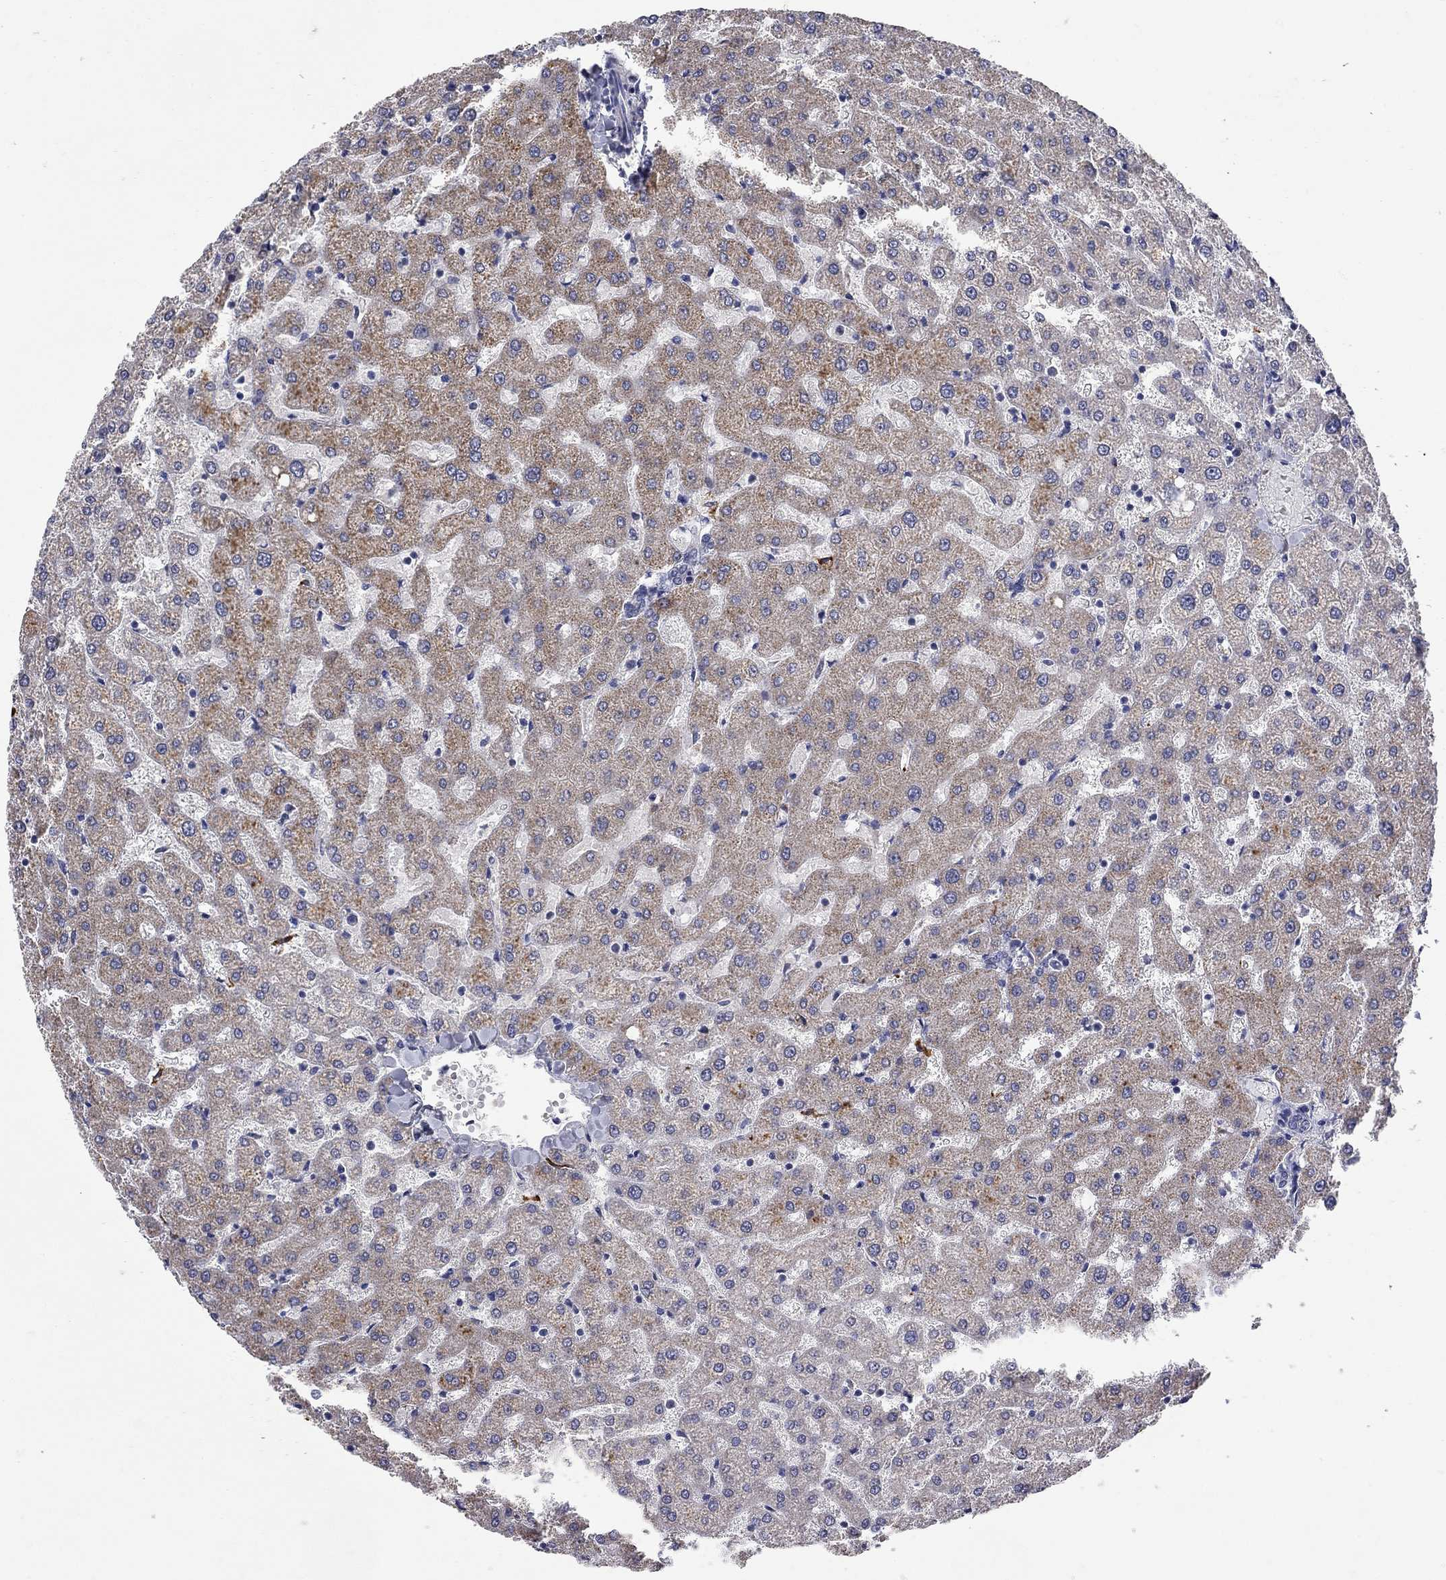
{"staining": {"intensity": "negative", "quantity": "none", "location": "none"}, "tissue": "liver", "cell_type": "Cholangiocytes", "image_type": "normal", "snomed": [{"axis": "morphology", "description": "Normal tissue, NOS"}, {"axis": "topography", "description": "Liver"}], "caption": "An image of liver stained for a protein reveals no brown staining in cholangiocytes.", "gene": "NOS2", "patient": {"sex": "female", "age": 50}}